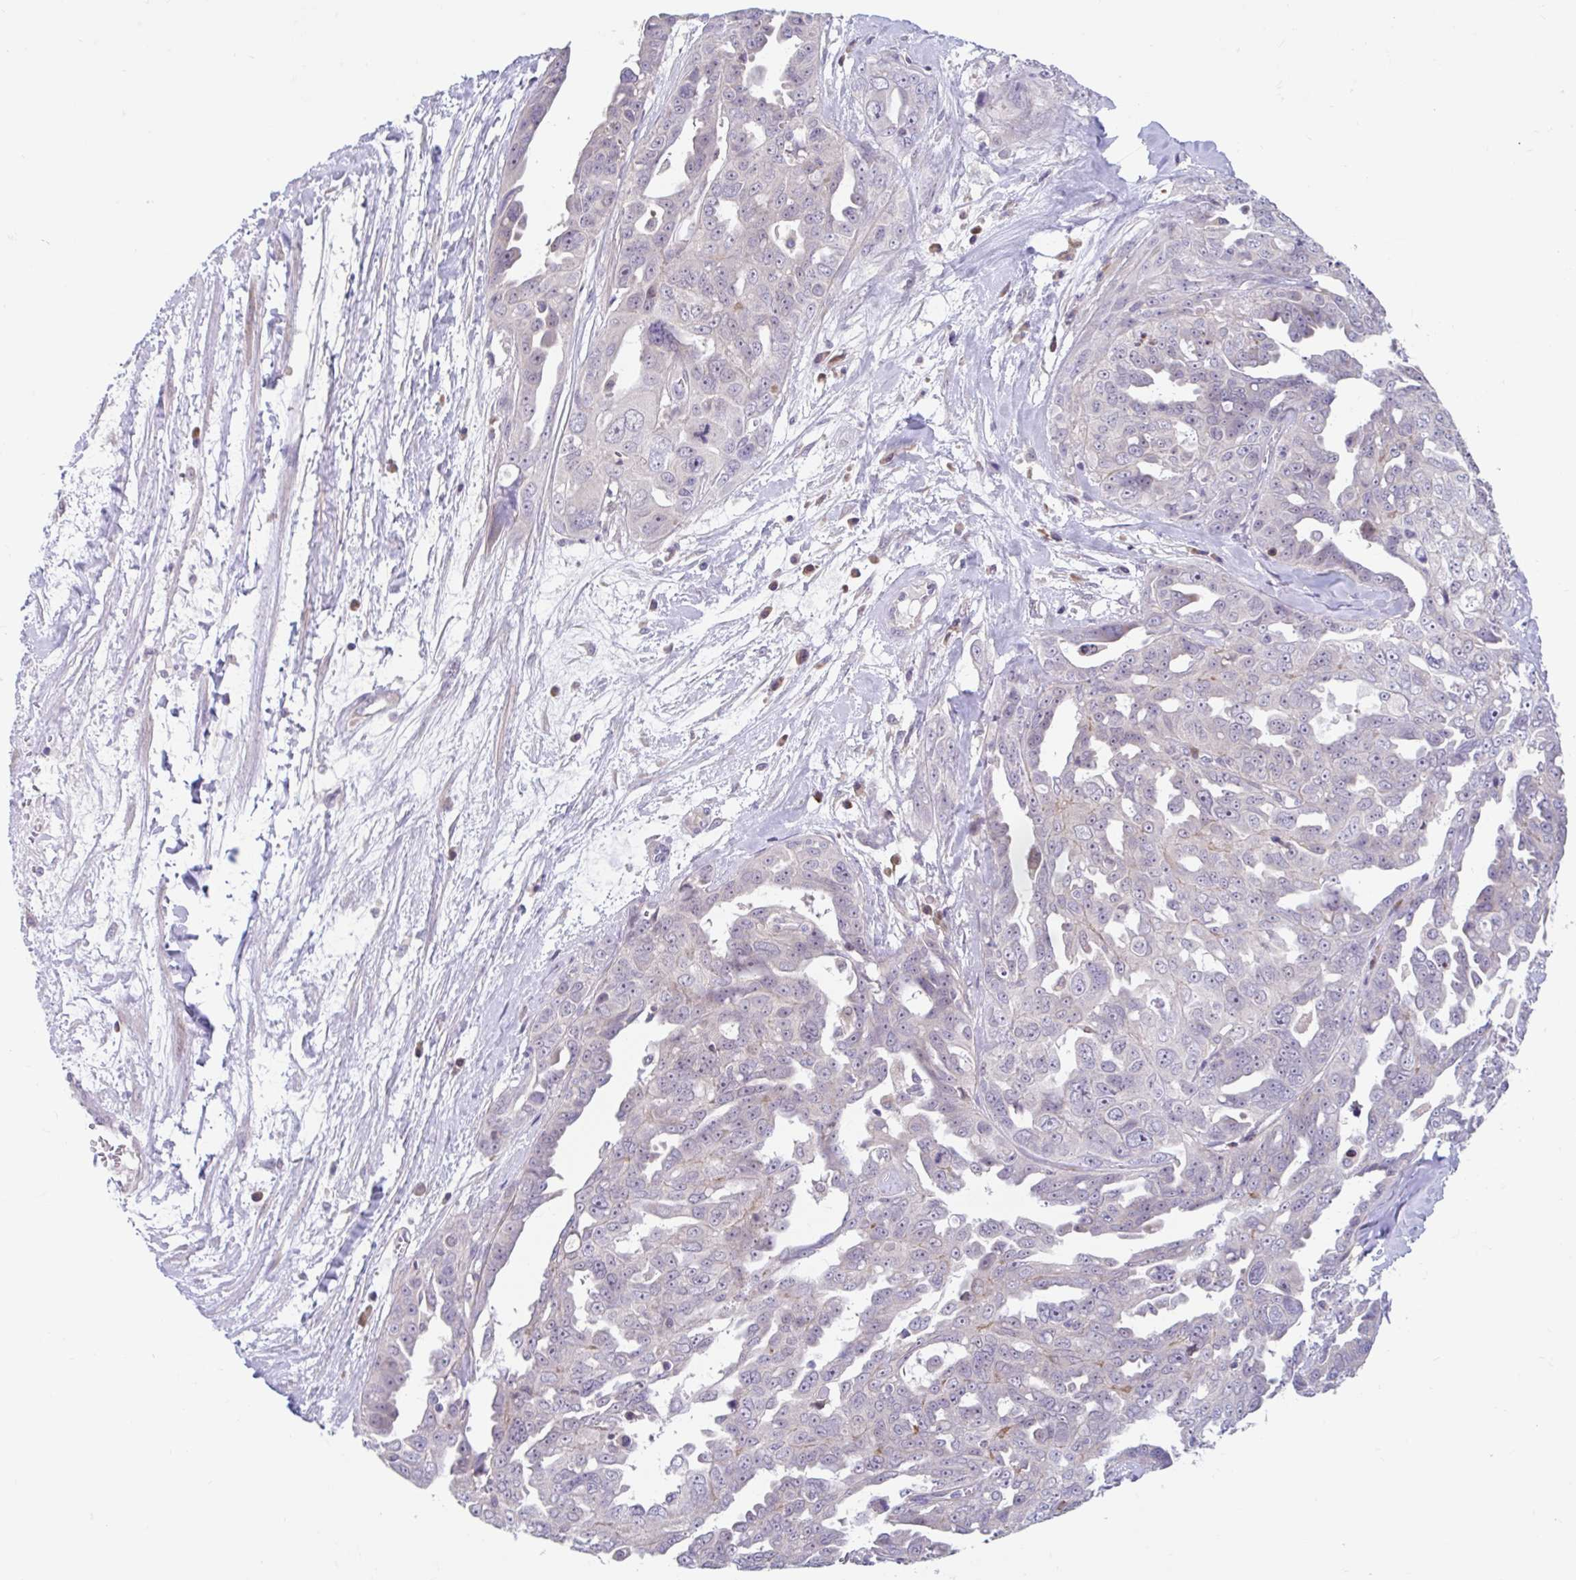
{"staining": {"intensity": "negative", "quantity": "none", "location": "none"}, "tissue": "ovarian cancer", "cell_type": "Tumor cells", "image_type": "cancer", "snomed": [{"axis": "morphology", "description": "Carcinoma, endometroid"}, {"axis": "topography", "description": "Ovary"}], "caption": "The histopathology image reveals no significant positivity in tumor cells of endometroid carcinoma (ovarian).", "gene": "NT5C1B", "patient": {"sex": "female", "age": 70}}